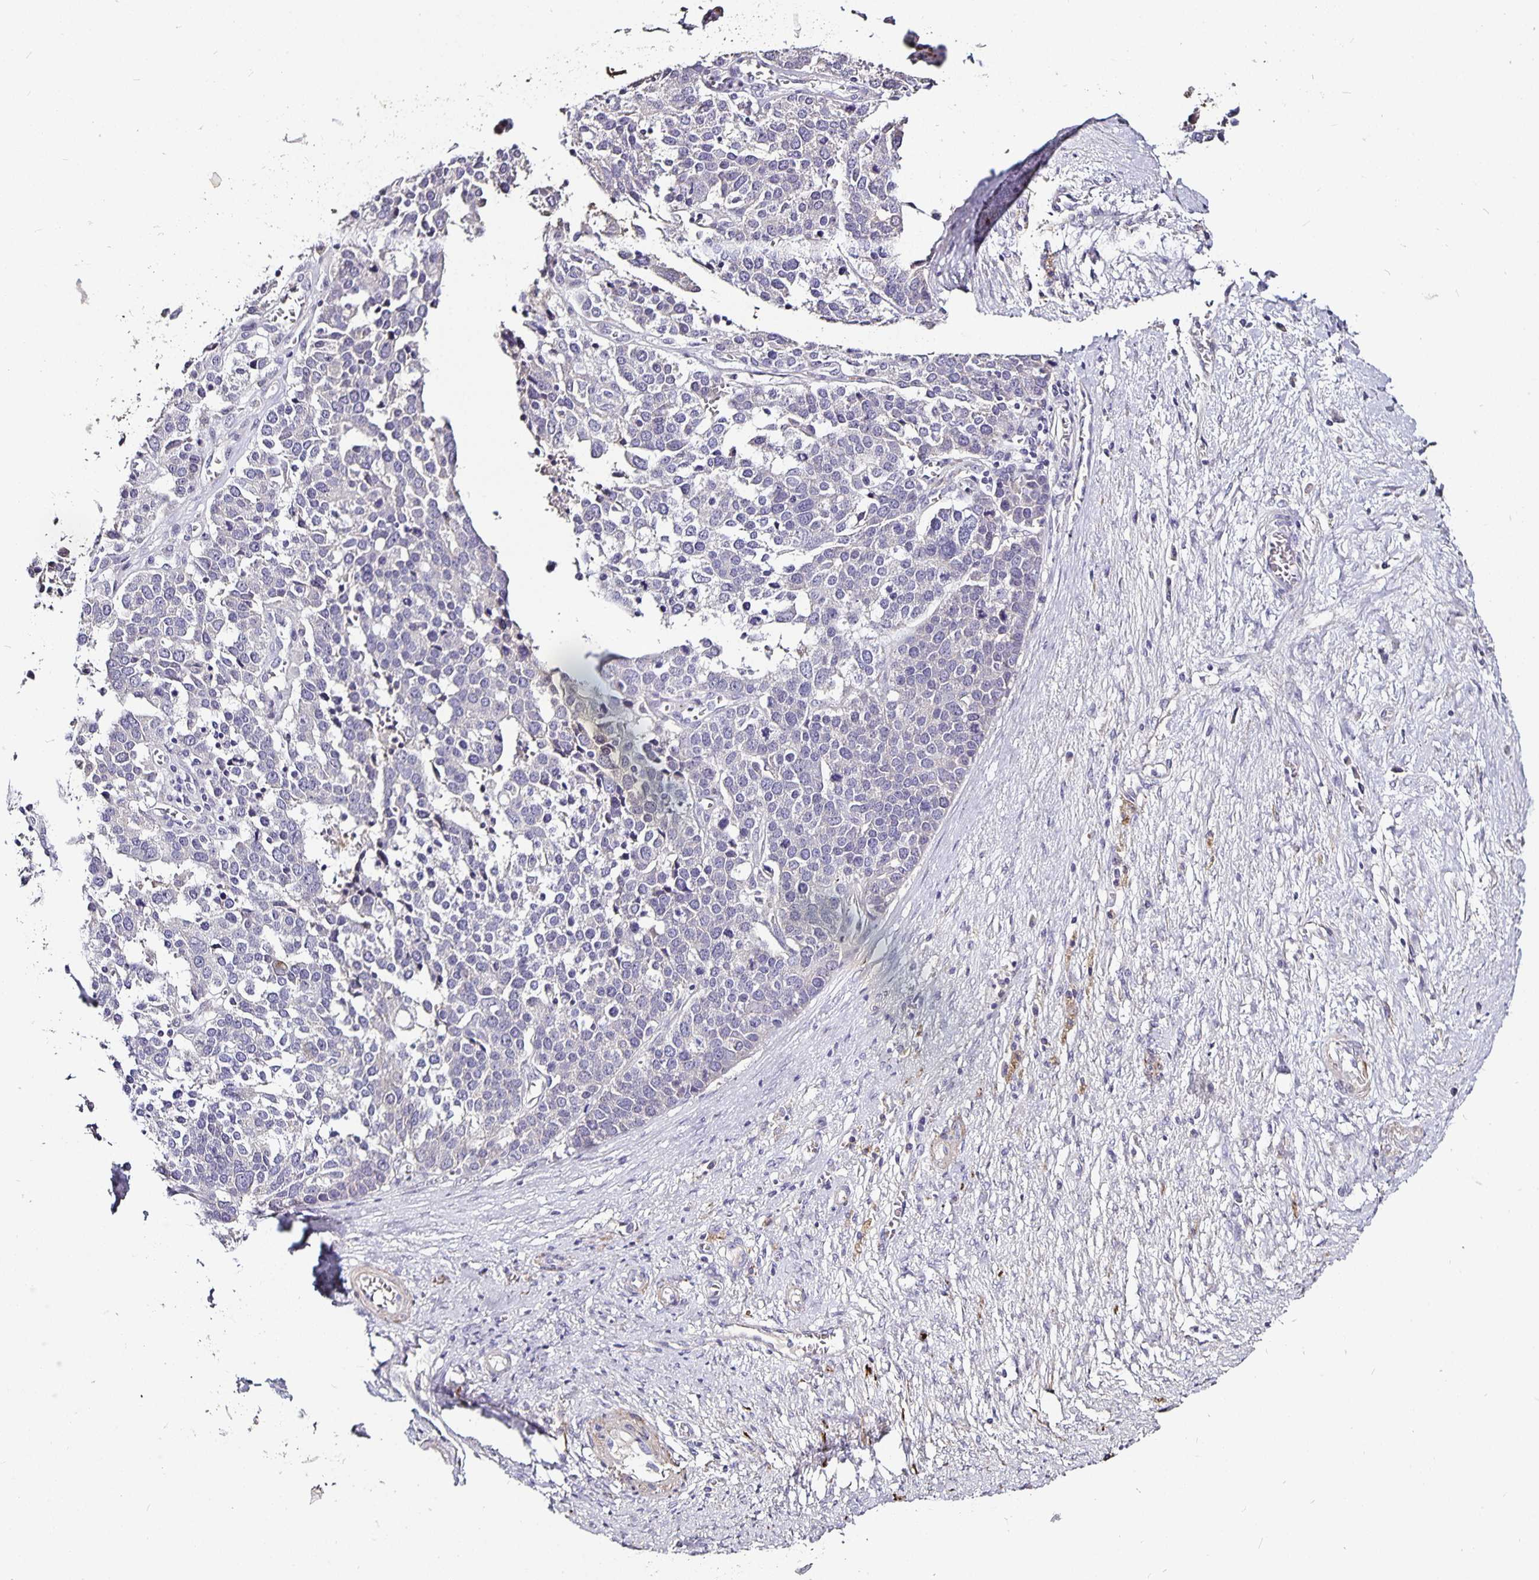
{"staining": {"intensity": "negative", "quantity": "none", "location": "none"}, "tissue": "ovarian cancer", "cell_type": "Tumor cells", "image_type": "cancer", "snomed": [{"axis": "morphology", "description": "Cystadenocarcinoma, serous, NOS"}, {"axis": "topography", "description": "Ovary"}], "caption": "The micrograph displays no significant staining in tumor cells of ovarian cancer.", "gene": "CA12", "patient": {"sex": "female", "age": 44}}